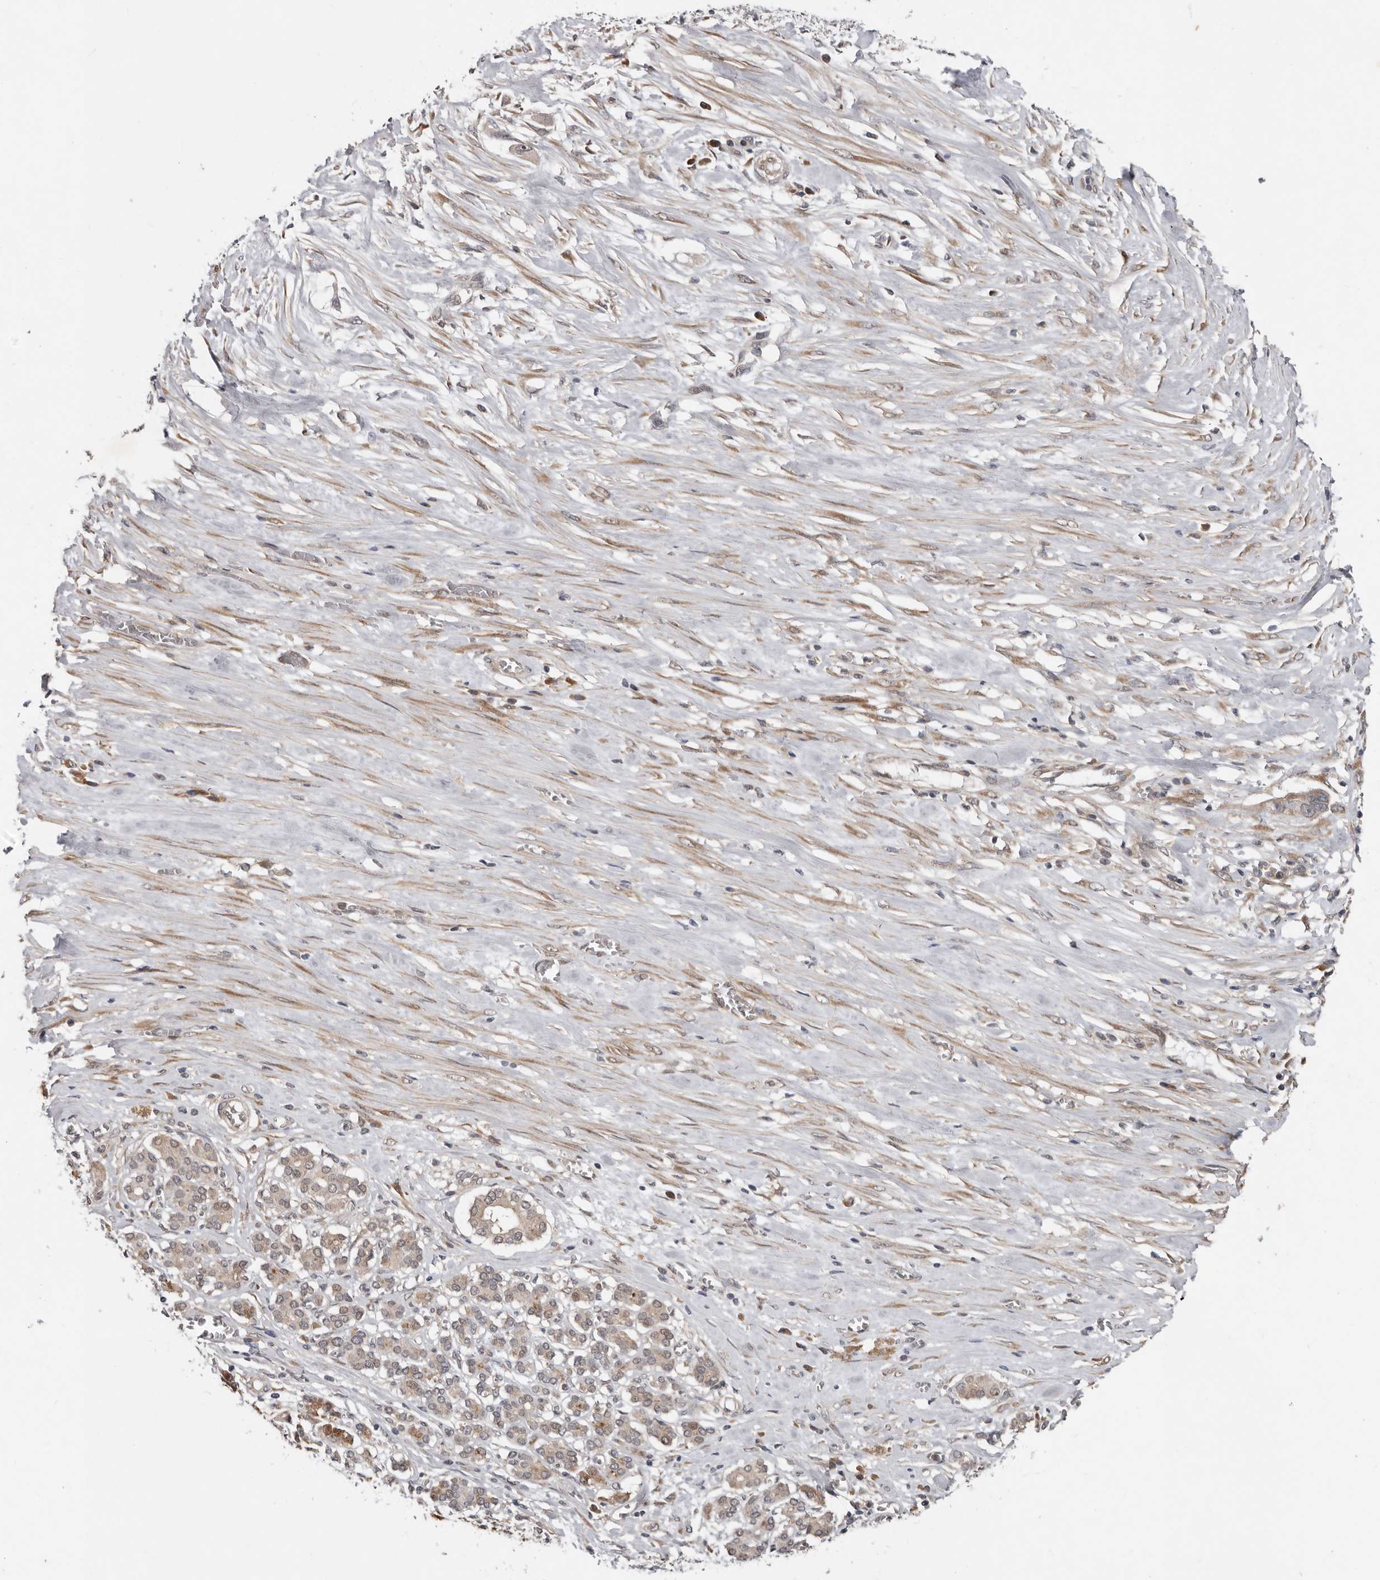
{"staining": {"intensity": "weak", "quantity": "25%-75%", "location": "cytoplasmic/membranous"}, "tissue": "pancreatic cancer", "cell_type": "Tumor cells", "image_type": "cancer", "snomed": [{"axis": "morphology", "description": "Adenocarcinoma, NOS"}, {"axis": "topography", "description": "Pancreas"}], "caption": "Brown immunohistochemical staining in human pancreatic cancer displays weak cytoplasmic/membranous expression in approximately 25%-75% of tumor cells.", "gene": "CHML", "patient": {"sex": "female", "age": 60}}